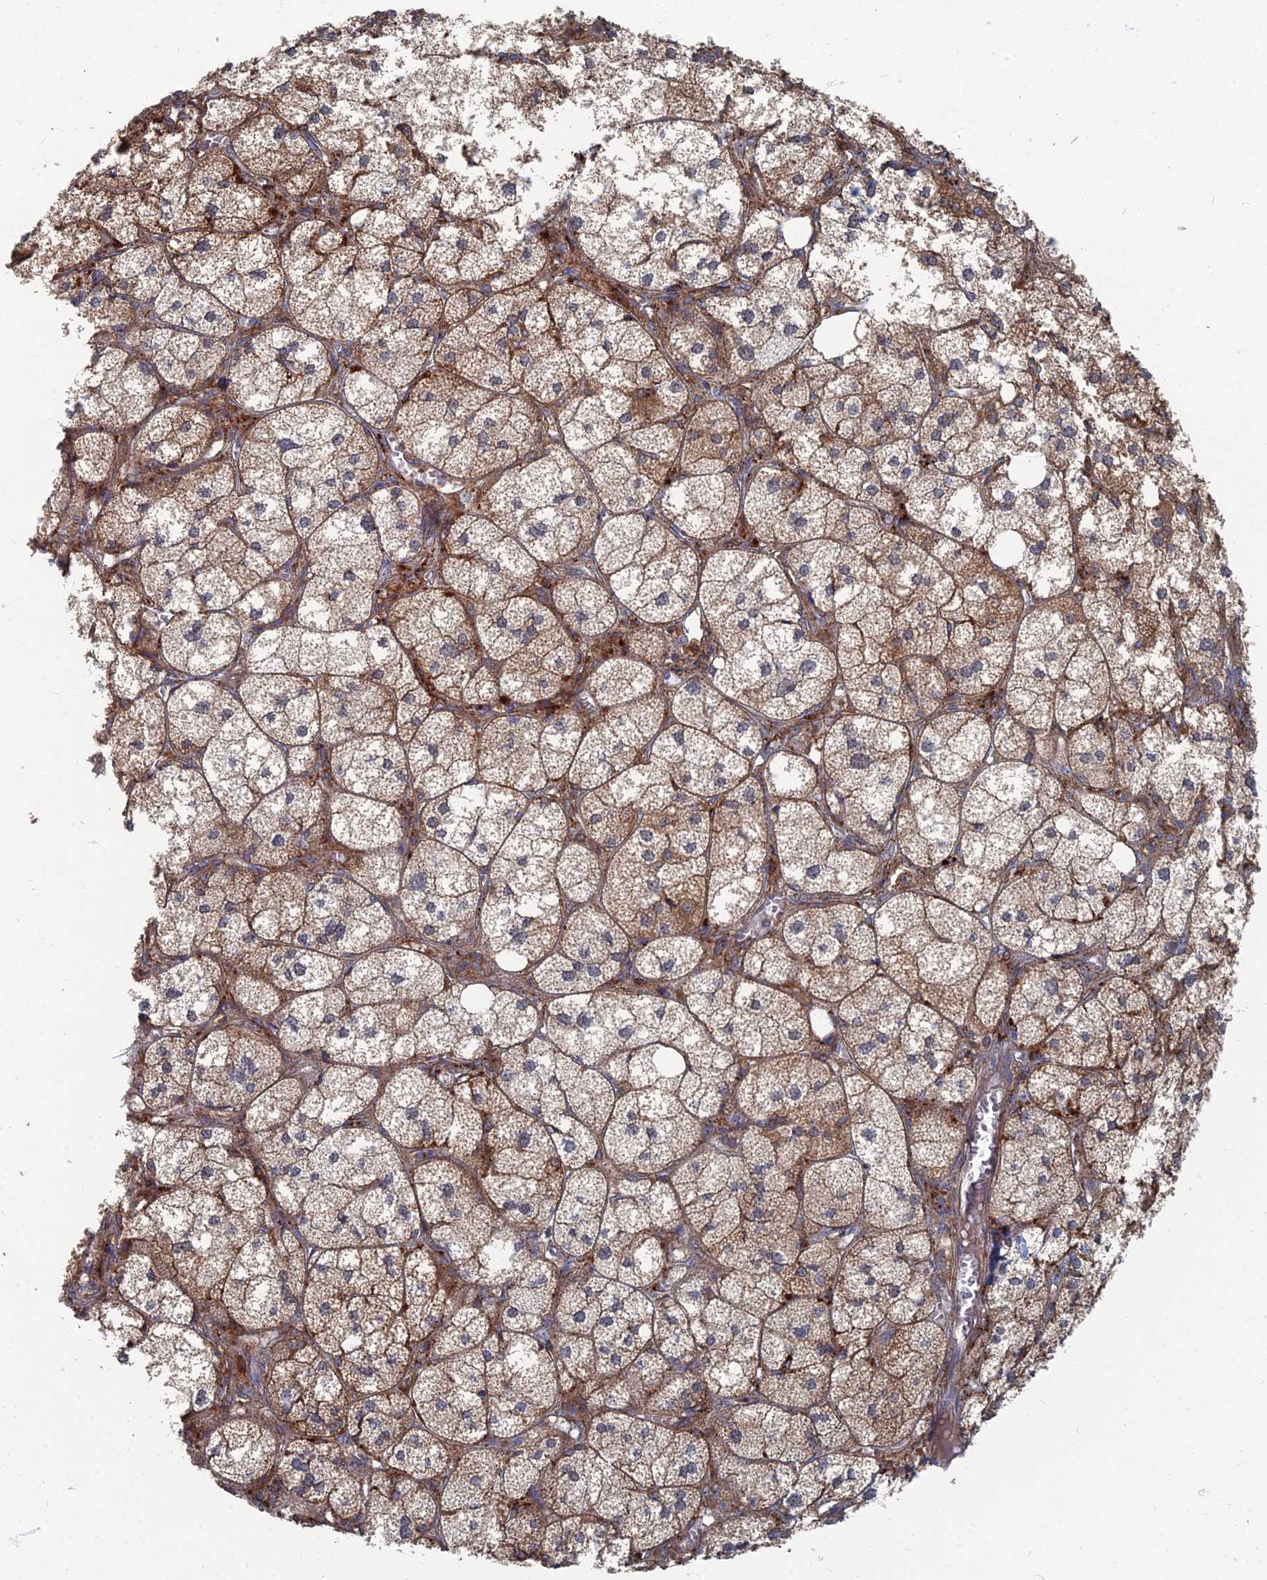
{"staining": {"intensity": "strong", "quantity": "25%-75%", "location": "cytoplasmic/membranous"}, "tissue": "adrenal gland", "cell_type": "Glandular cells", "image_type": "normal", "snomed": [{"axis": "morphology", "description": "Normal tissue, NOS"}, {"axis": "topography", "description": "Adrenal gland"}], "caption": "Adrenal gland was stained to show a protein in brown. There is high levels of strong cytoplasmic/membranous staining in approximately 25%-75% of glandular cells. (IHC, brightfield microscopy, high magnification).", "gene": "PPCDC", "patient": {"sex": "female", "age": 61}}